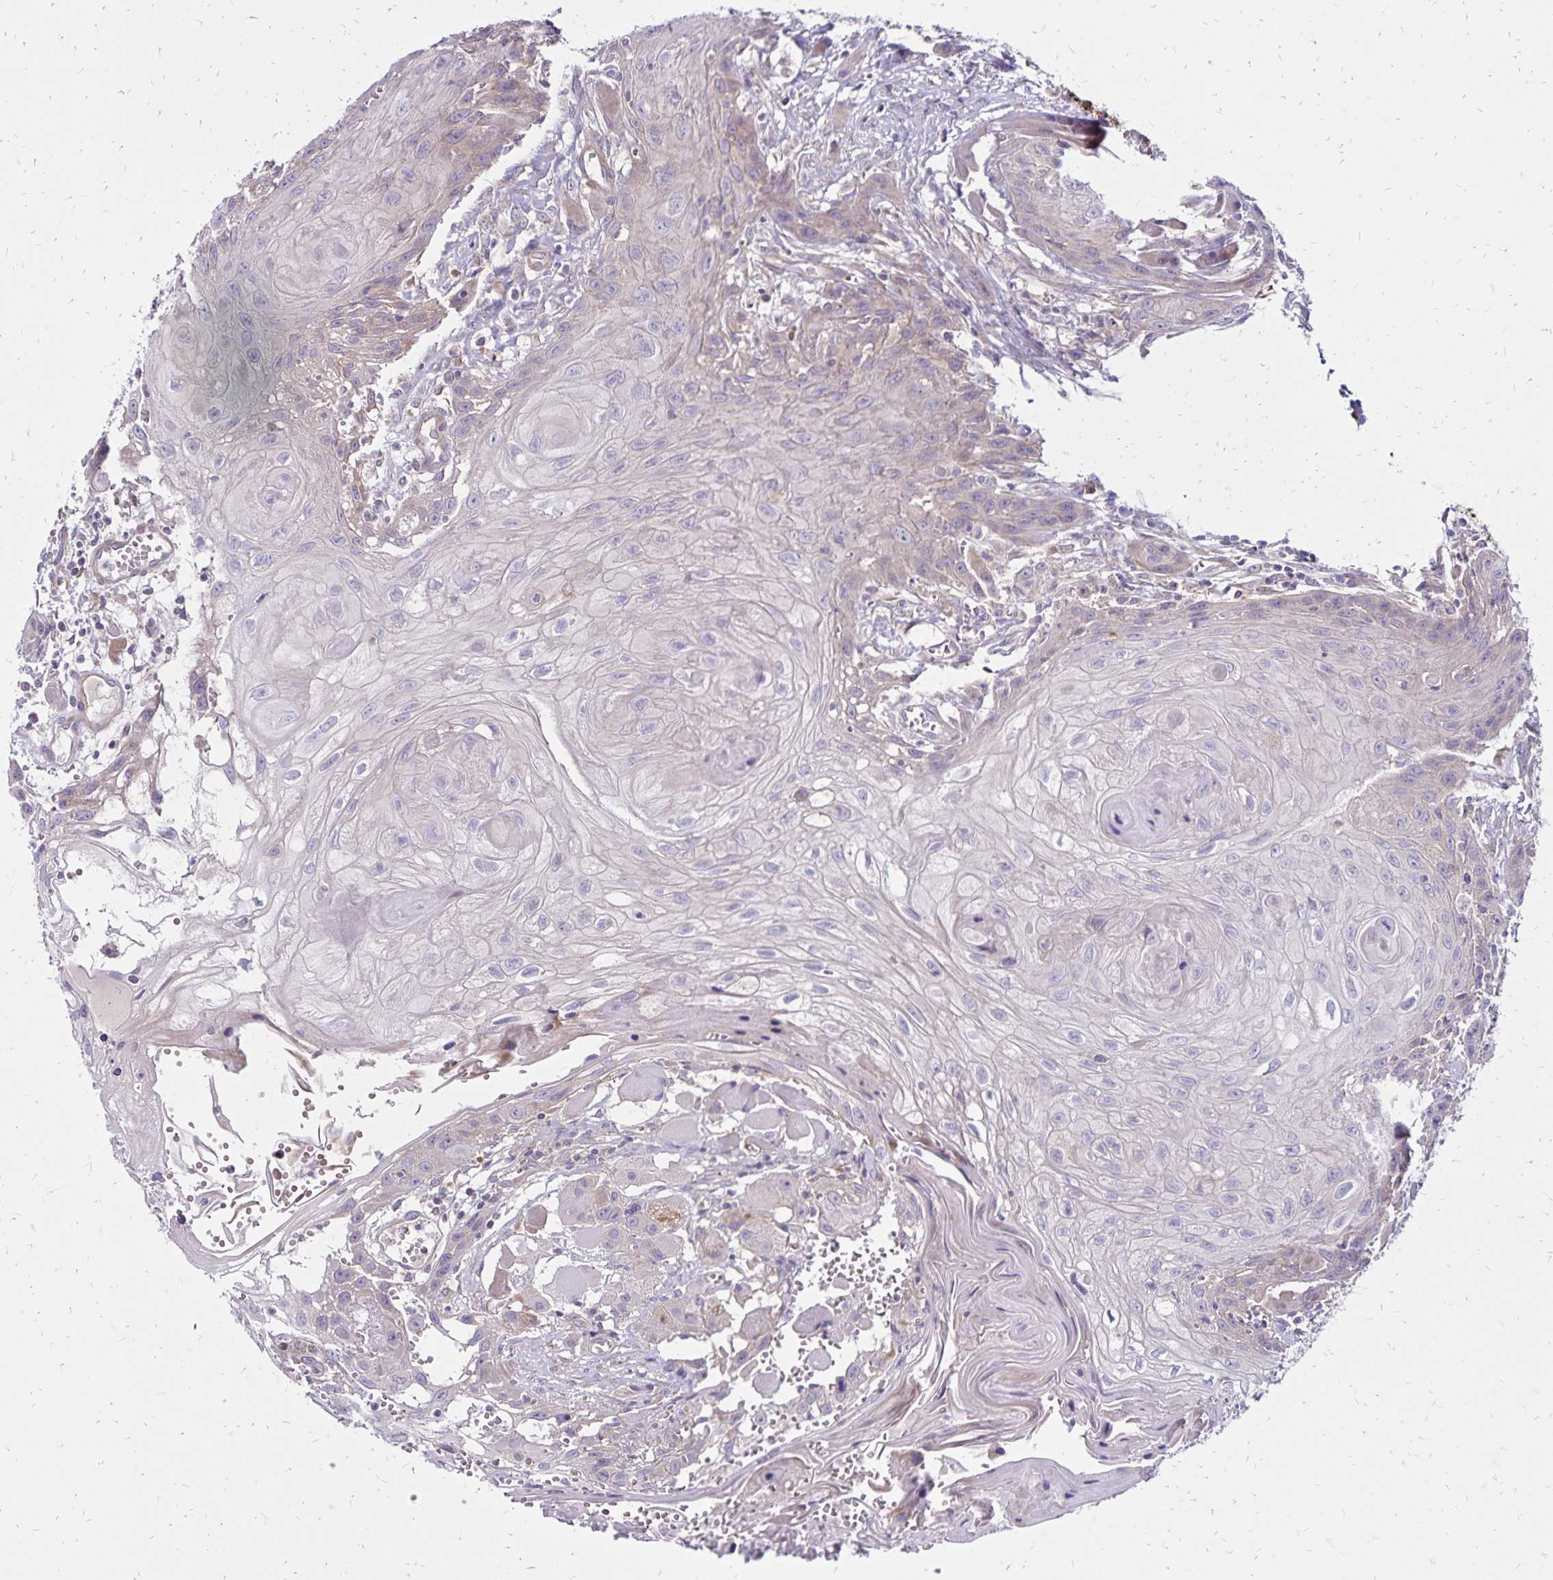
{"staining": {"intensity": "negative", "quantity": "none", "location": "none"}, "tissue": "head and neck cancer", "cell_type": "Tumor cells", "image_type": "cancer", "snomed": [{"axis": "morphology", "description": "Squamous cell carcinoma, NOS"}, {"axis": "topography", "description": "Oral tissue"}, {"axis": "topography", "description": "Head-Neck"}], "caption": "A histopathology image of head and neck cancer (squamous cell carcinoma) stained for a protein reveals no brown staining in tumor cells. (DAB (3,3'-diaminobenzidine) immunohistochemistry (IHC) visualized using brightfield microscopy, high magnification).", "gene": "FSD1", "patient": {"sex": "male", "age": 58}}